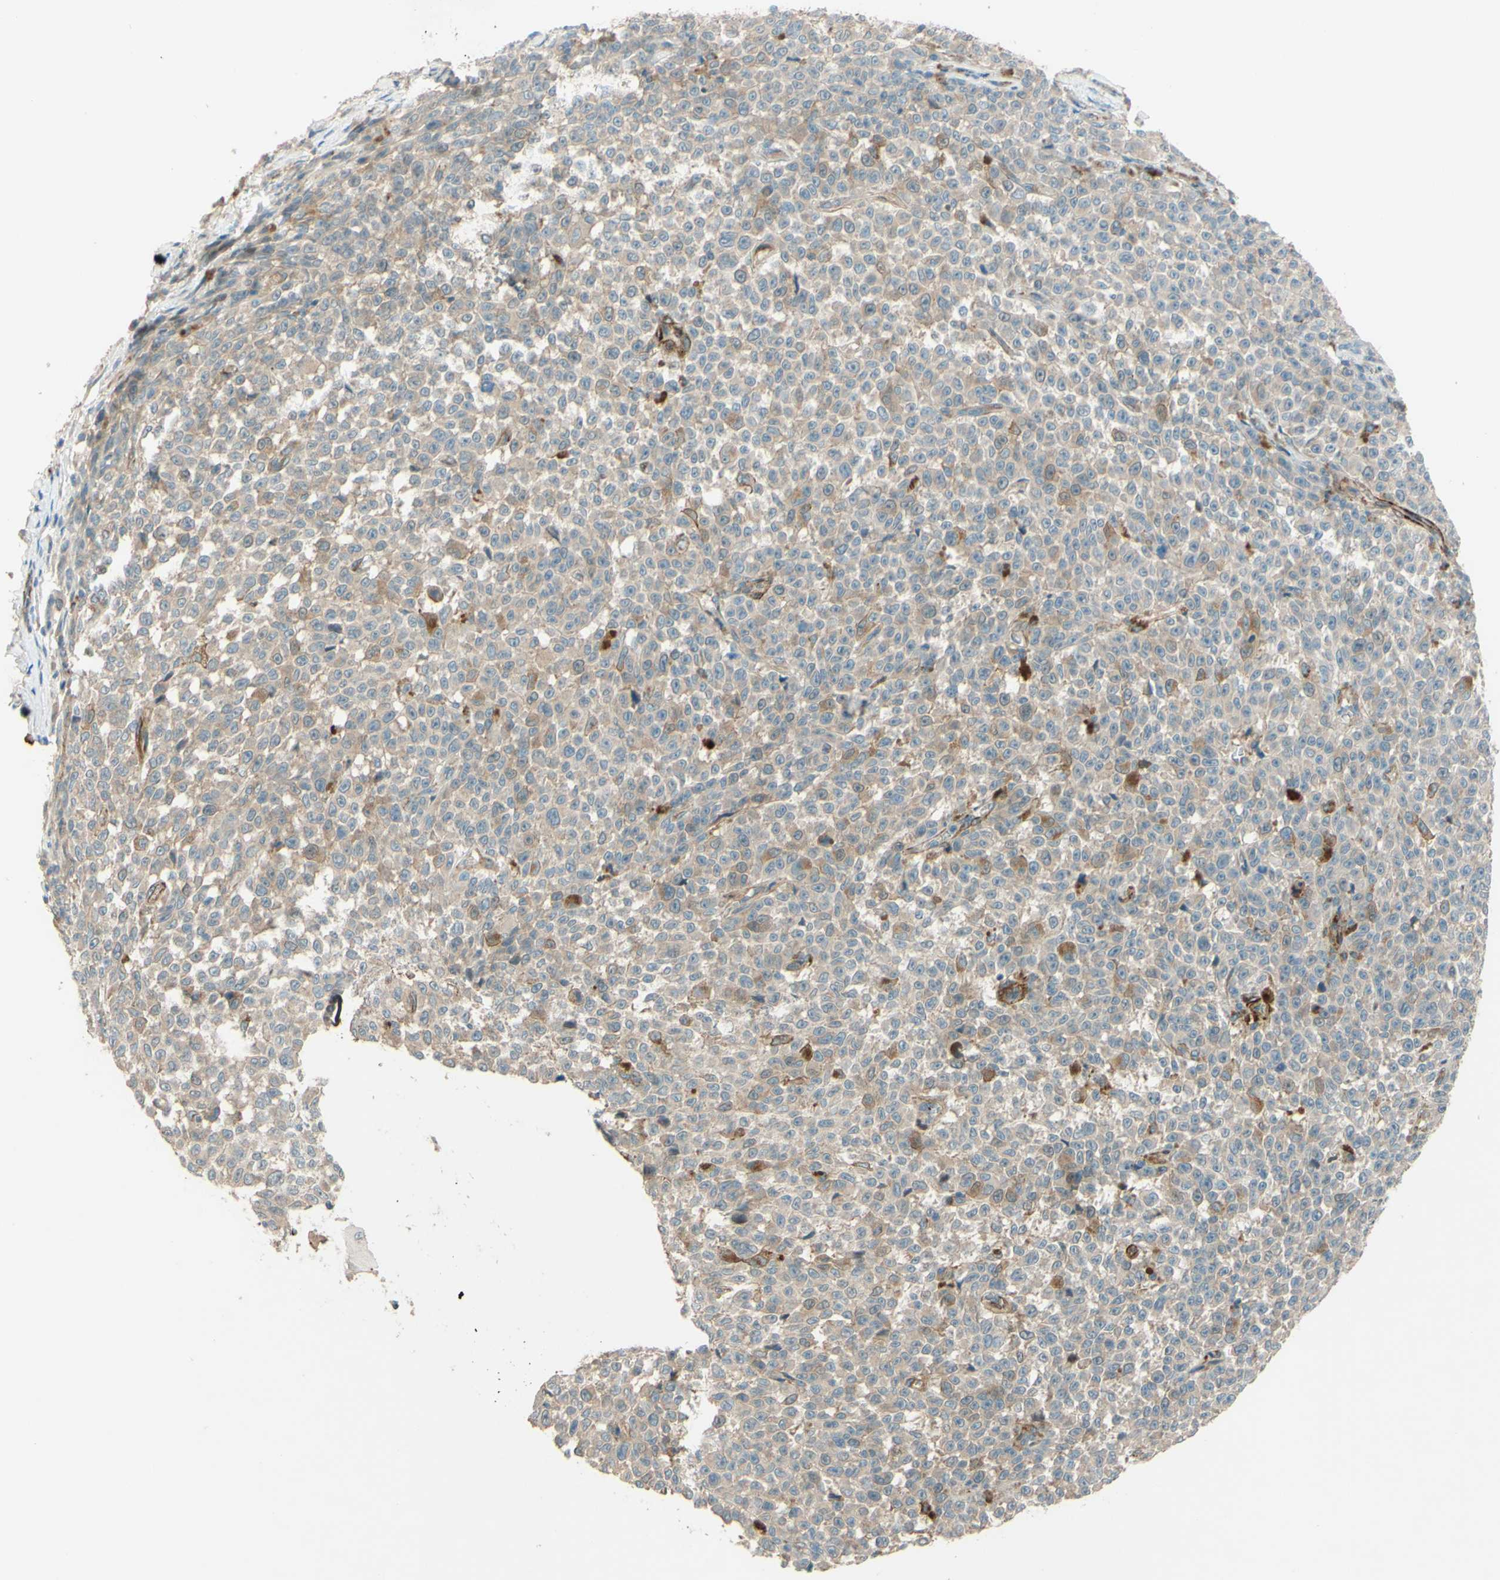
{"staining": {"intensity": "weak", "quantity": ">75%", "location": "cytoplasmic/membranous"}, "tissue": "melanoma", "cell_type": "Tumor cells", "image_type": "cancer", "snomed": [{"axis": "morphology", "description": "Malignant melanoma, NOS"}, {"axis": "topography", "description": "Skin"}], "caption": "Immunohistochemical staining of malignant melanoma displays low levels of weak cytoplasmic/membranous staining in approximately >75% of tumor cells.", "gene": "ADAM17", "patient": {"sex": "female", "age": 82}}